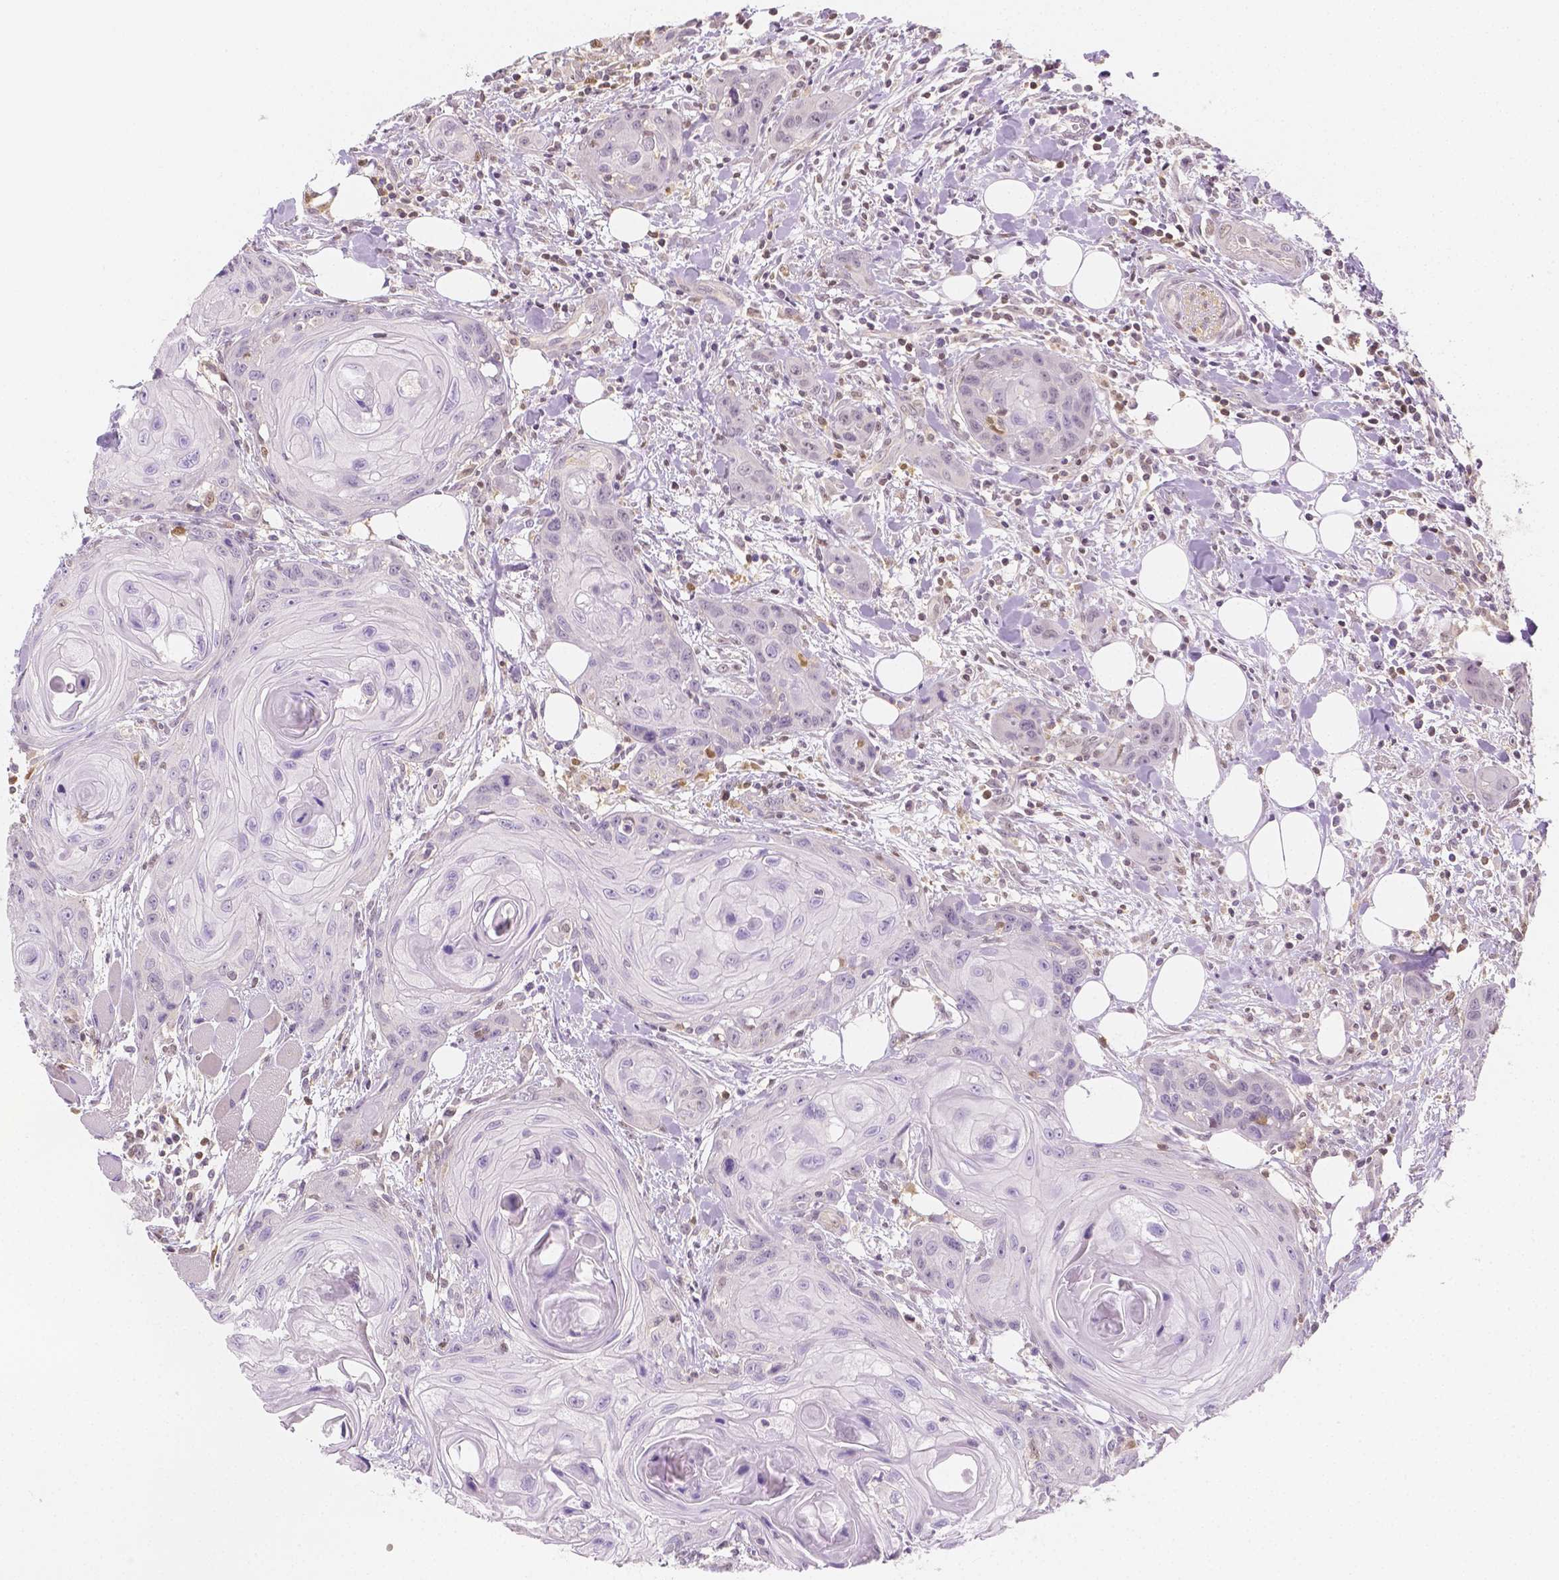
{"staining": {"intensity": "negative", "quantity": "none", "location": "none"}, "tissue": "head and neck cancer", "cell_type": "Tumor cells", "image_type": "cancer", "snomed": [{"axis": "morphology", "description": "Squamous cell carcinoma, NOS"}, {"axis": "topography", "description": "Oral tissue"}, {"axis": "topography", "description": "Head-Neck"}], "caption": "IHC of human squamous cell carcinoma (head and neck) exhibits no expression in tumor cells.", "gene": "SGTB", "patient": {"sex": "male", "age": 58}}